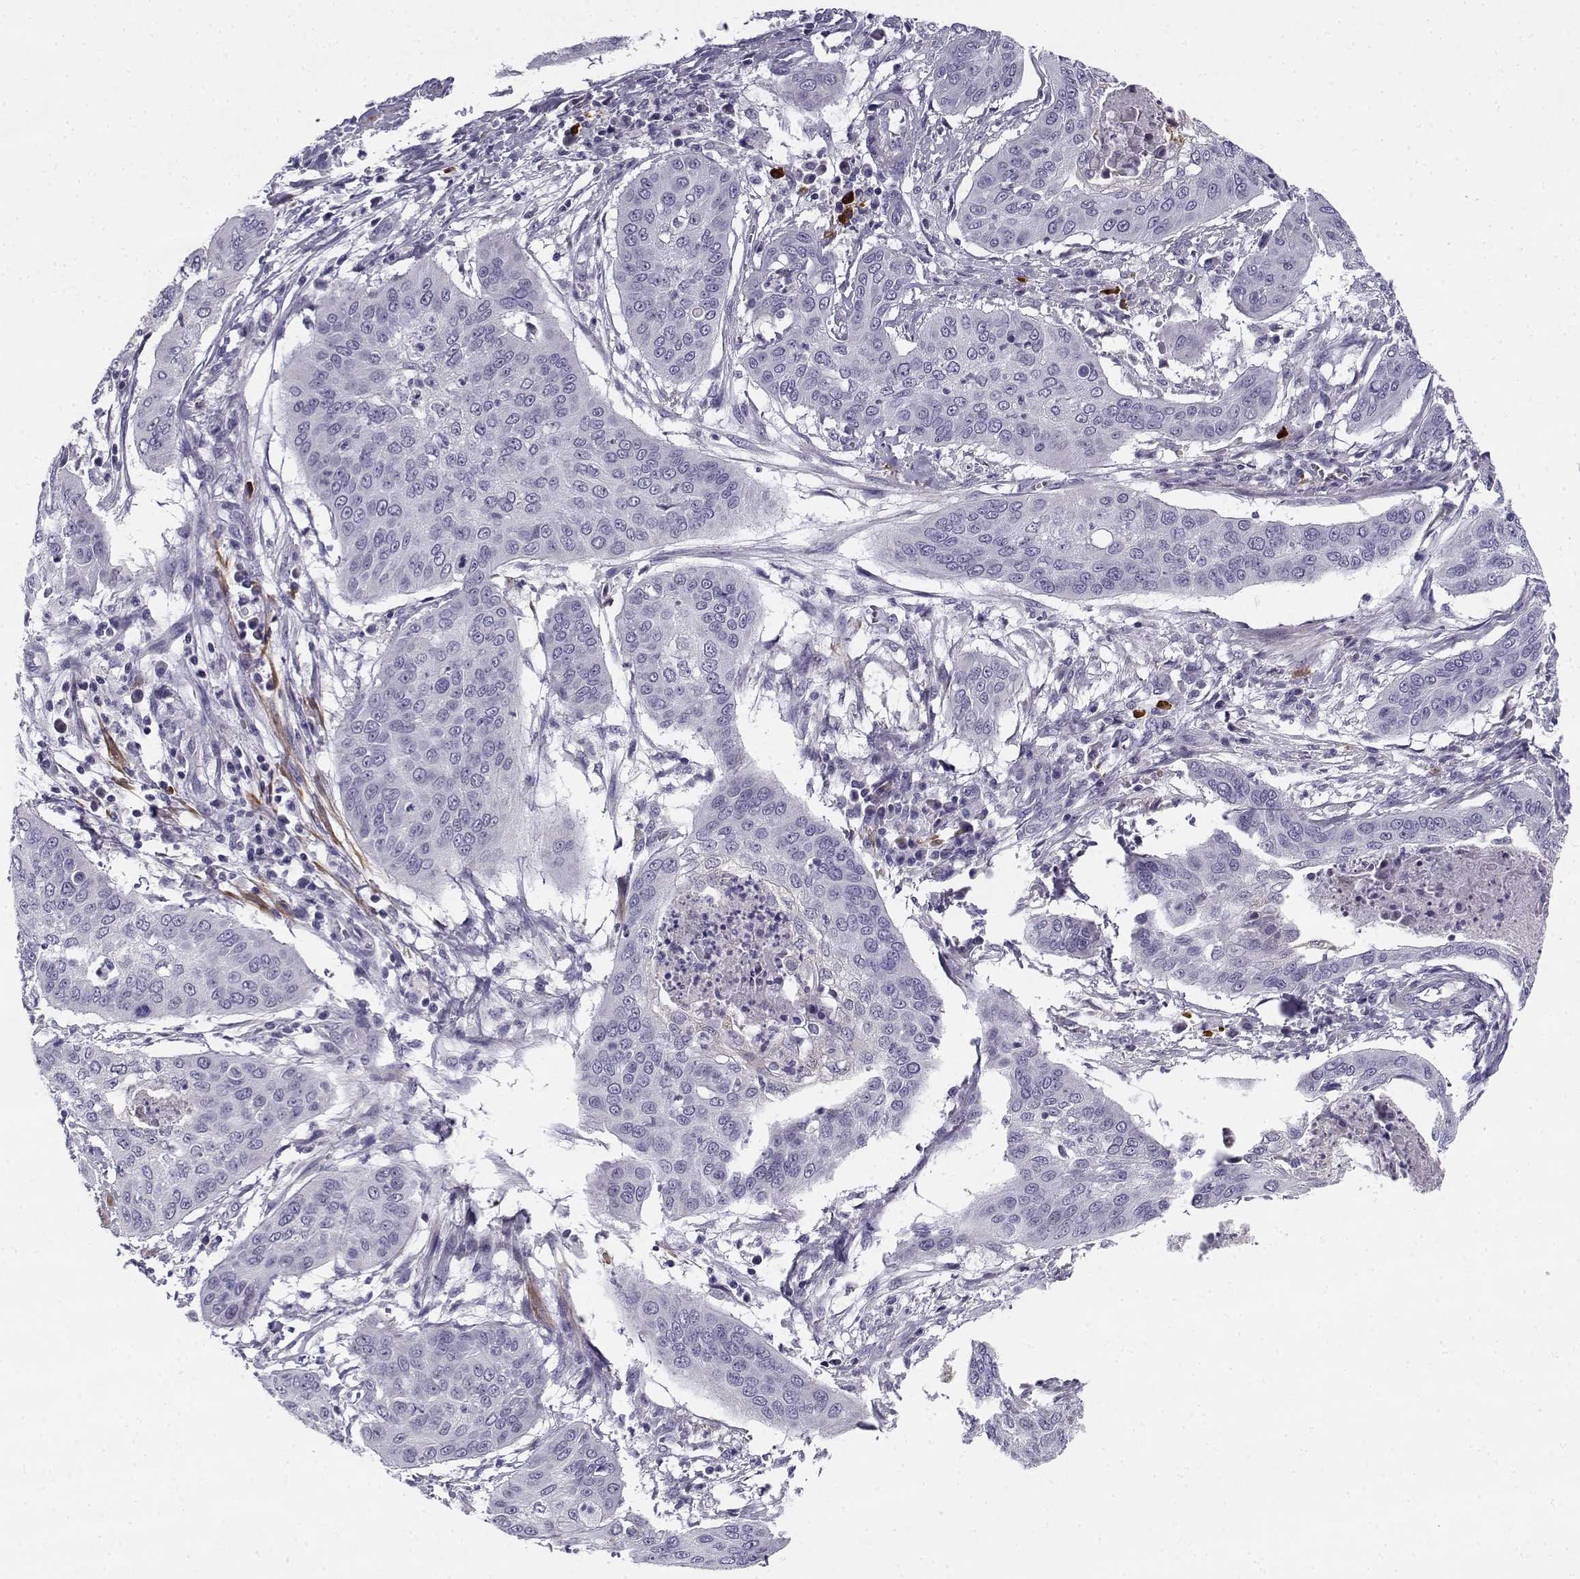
{"staining": {"intensity": "negative", "quantity": "none", "location": "none"}, "tissue": "cervical cancer", "cell_type": "Tumor cells", "image_type": "cancer", "snomed": [{"axis": "morphology", "description": "Squamous cell carcinoma, NOS"}, {"axis": "topography", "description": "Cervix"}], "caption": "The IHC photomicrograph has no significant expression in tumor cells of cervical cancer (squamous cell carcinoma) tissue.", "gene": "CREB3L3", "patient": {"sex": "female", "age": 39}}